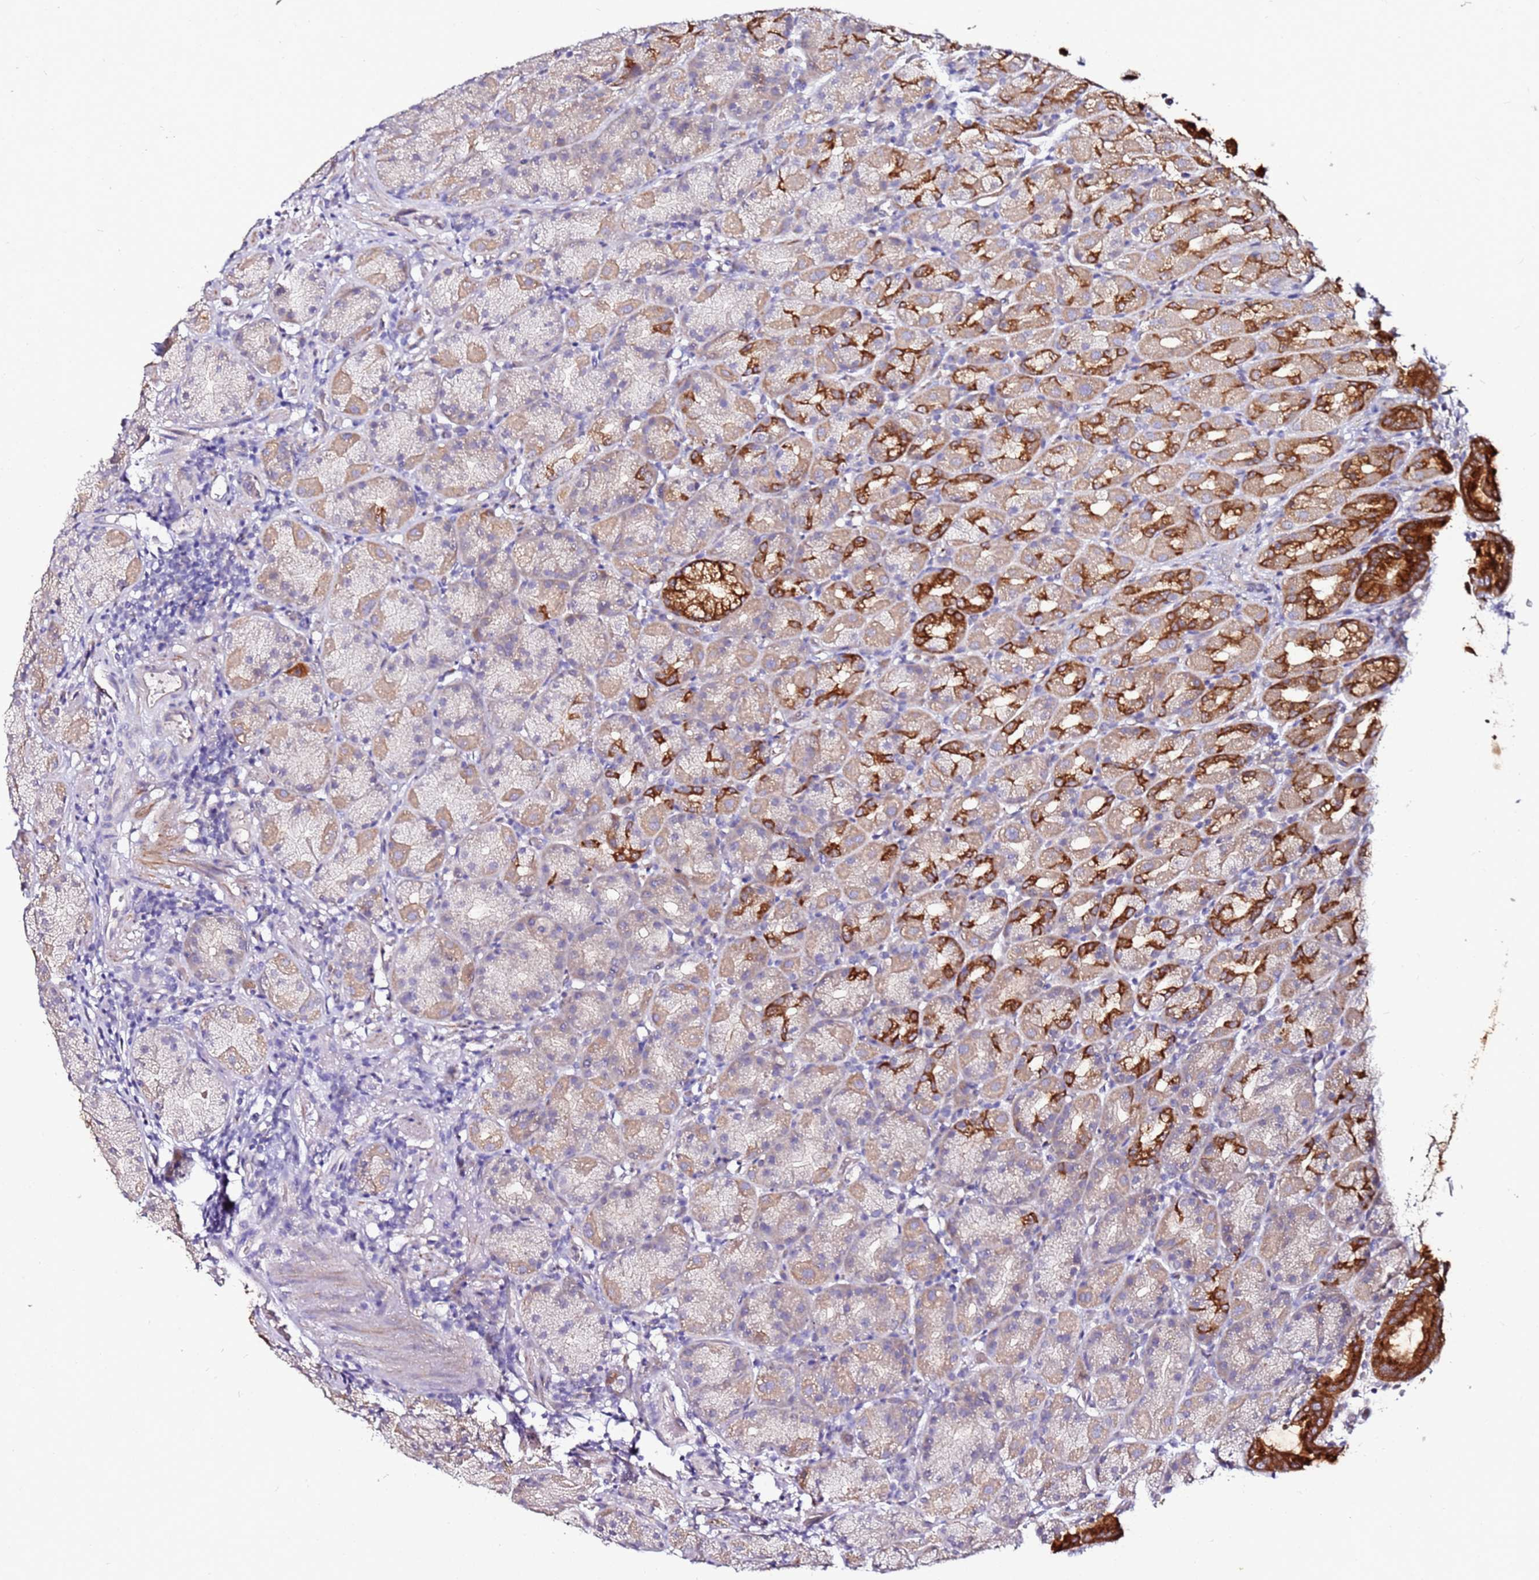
{"staining": {"intensity": "strong", "quantity": "25%-75%", "location": "cytoplasmic/membranous"}, "tissue": "stomach", "cell_type": "Glandular cells", "image_type": "normal", "snomed": [{"axis": "morphology", "description": "Normal tissue, NOS"}, {"axis": "topography", "description": "Stomach, upper"}, {"axis": "topography", "description": "Stomach"}], "caption": "Approximately 25%-75% of glandular cells in unremarkable human stomach demonstrate strong cytoplasmic/membranous protein staining as visualized by brown immunohistochemical staining.", "gene": "SRRM5", "patient": {"sex": "male", "age": 68}}